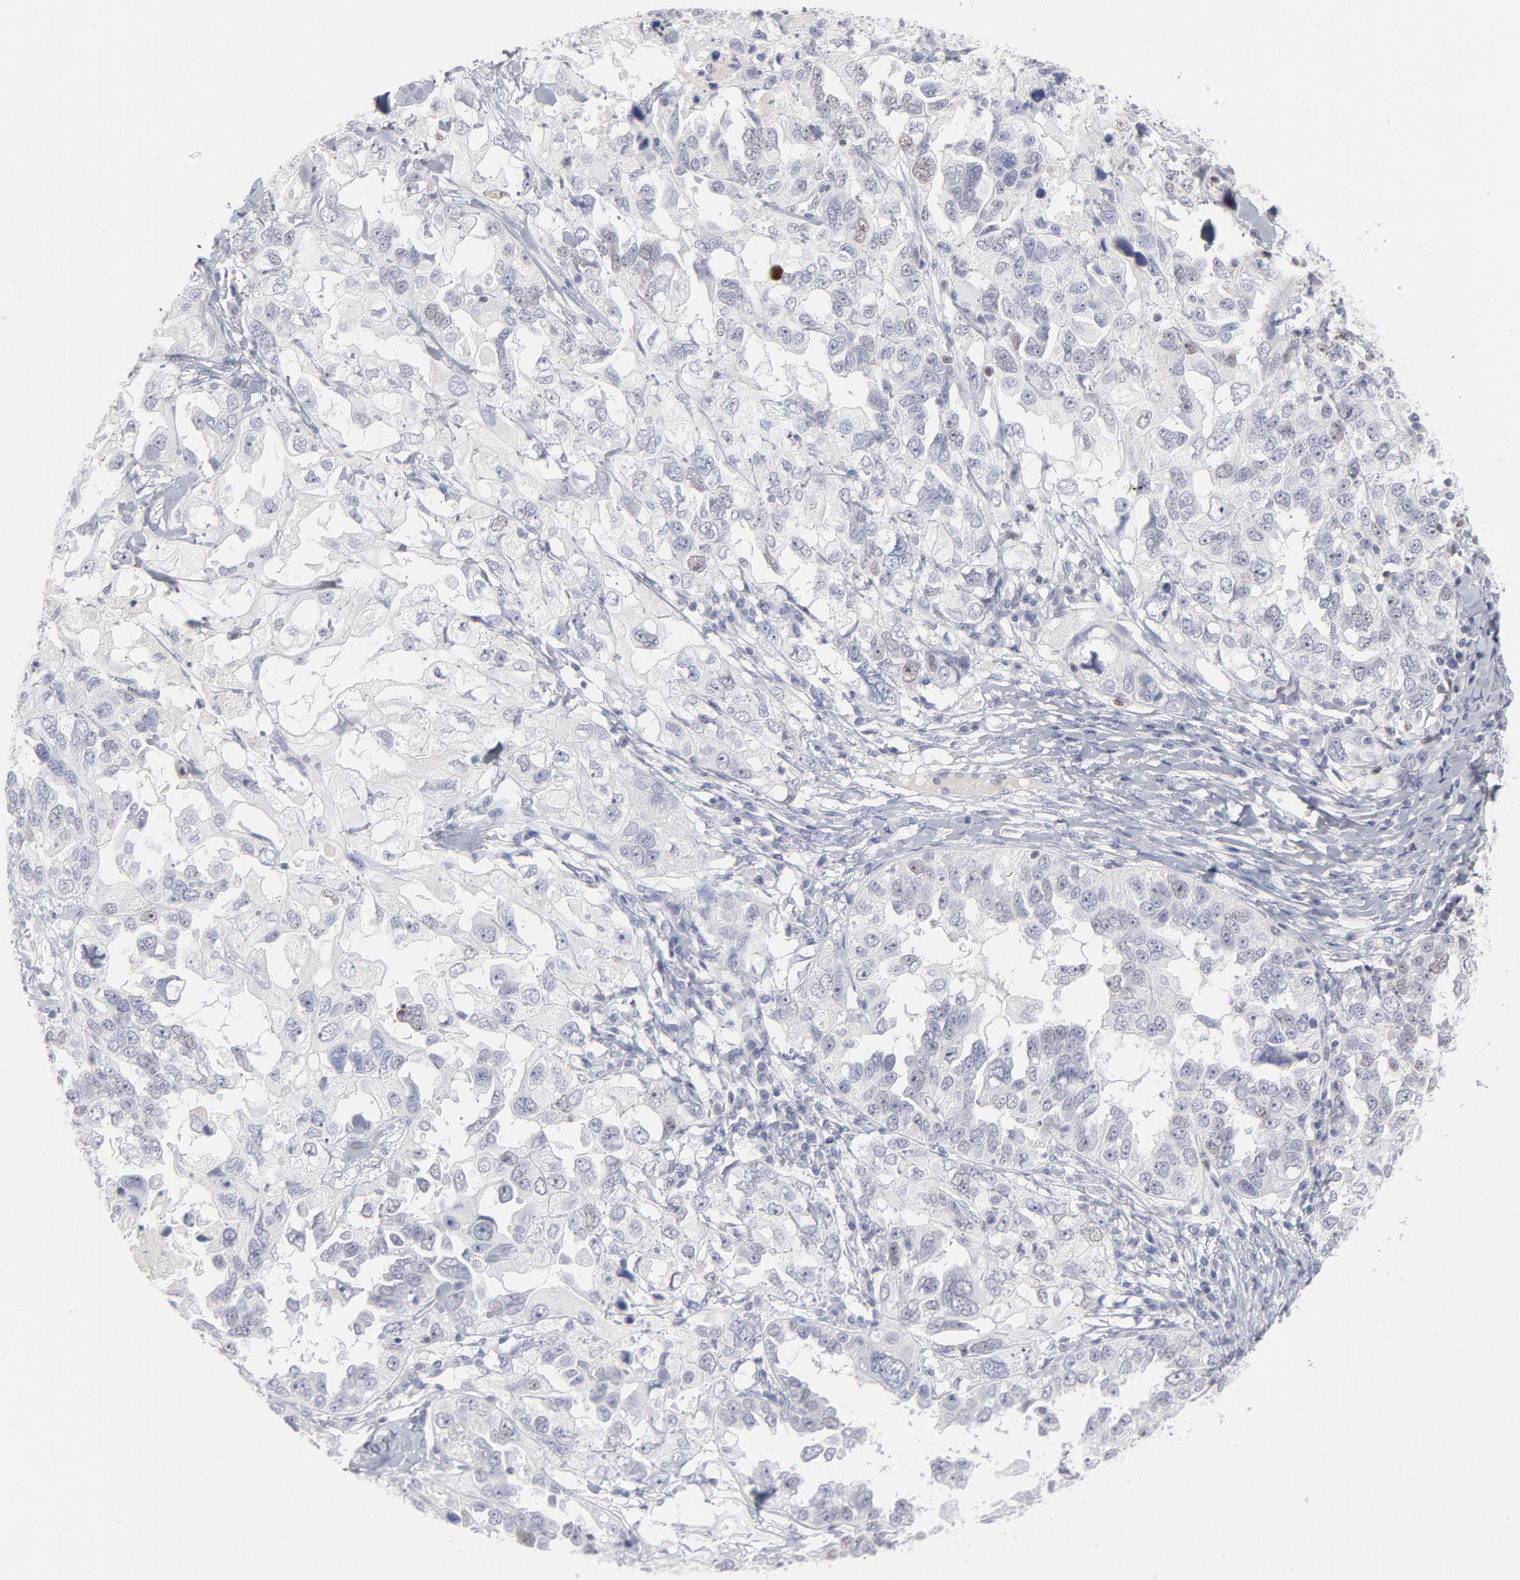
{"staining": {"intensity": "negative", "quantity": "none", "location": "none"}, "tissue": "ovarian cancer", "cell_type": "Tumor cells", "image_type": "cancer", "snomed": [{"axis": "morphology", "description": "Cystadenocarcinoma, serous, NOS"}, {"axis": "topography", "description": "Ovary"}], "caption": "Immunohistochemistry micrograph of human ovarian cancer (serous cystadenocarcinoma) stained for a protein (brown), which shows no expression in tumor cells.", "gene": "MCM7", "patient": {"sex": "female", "age": 82}}